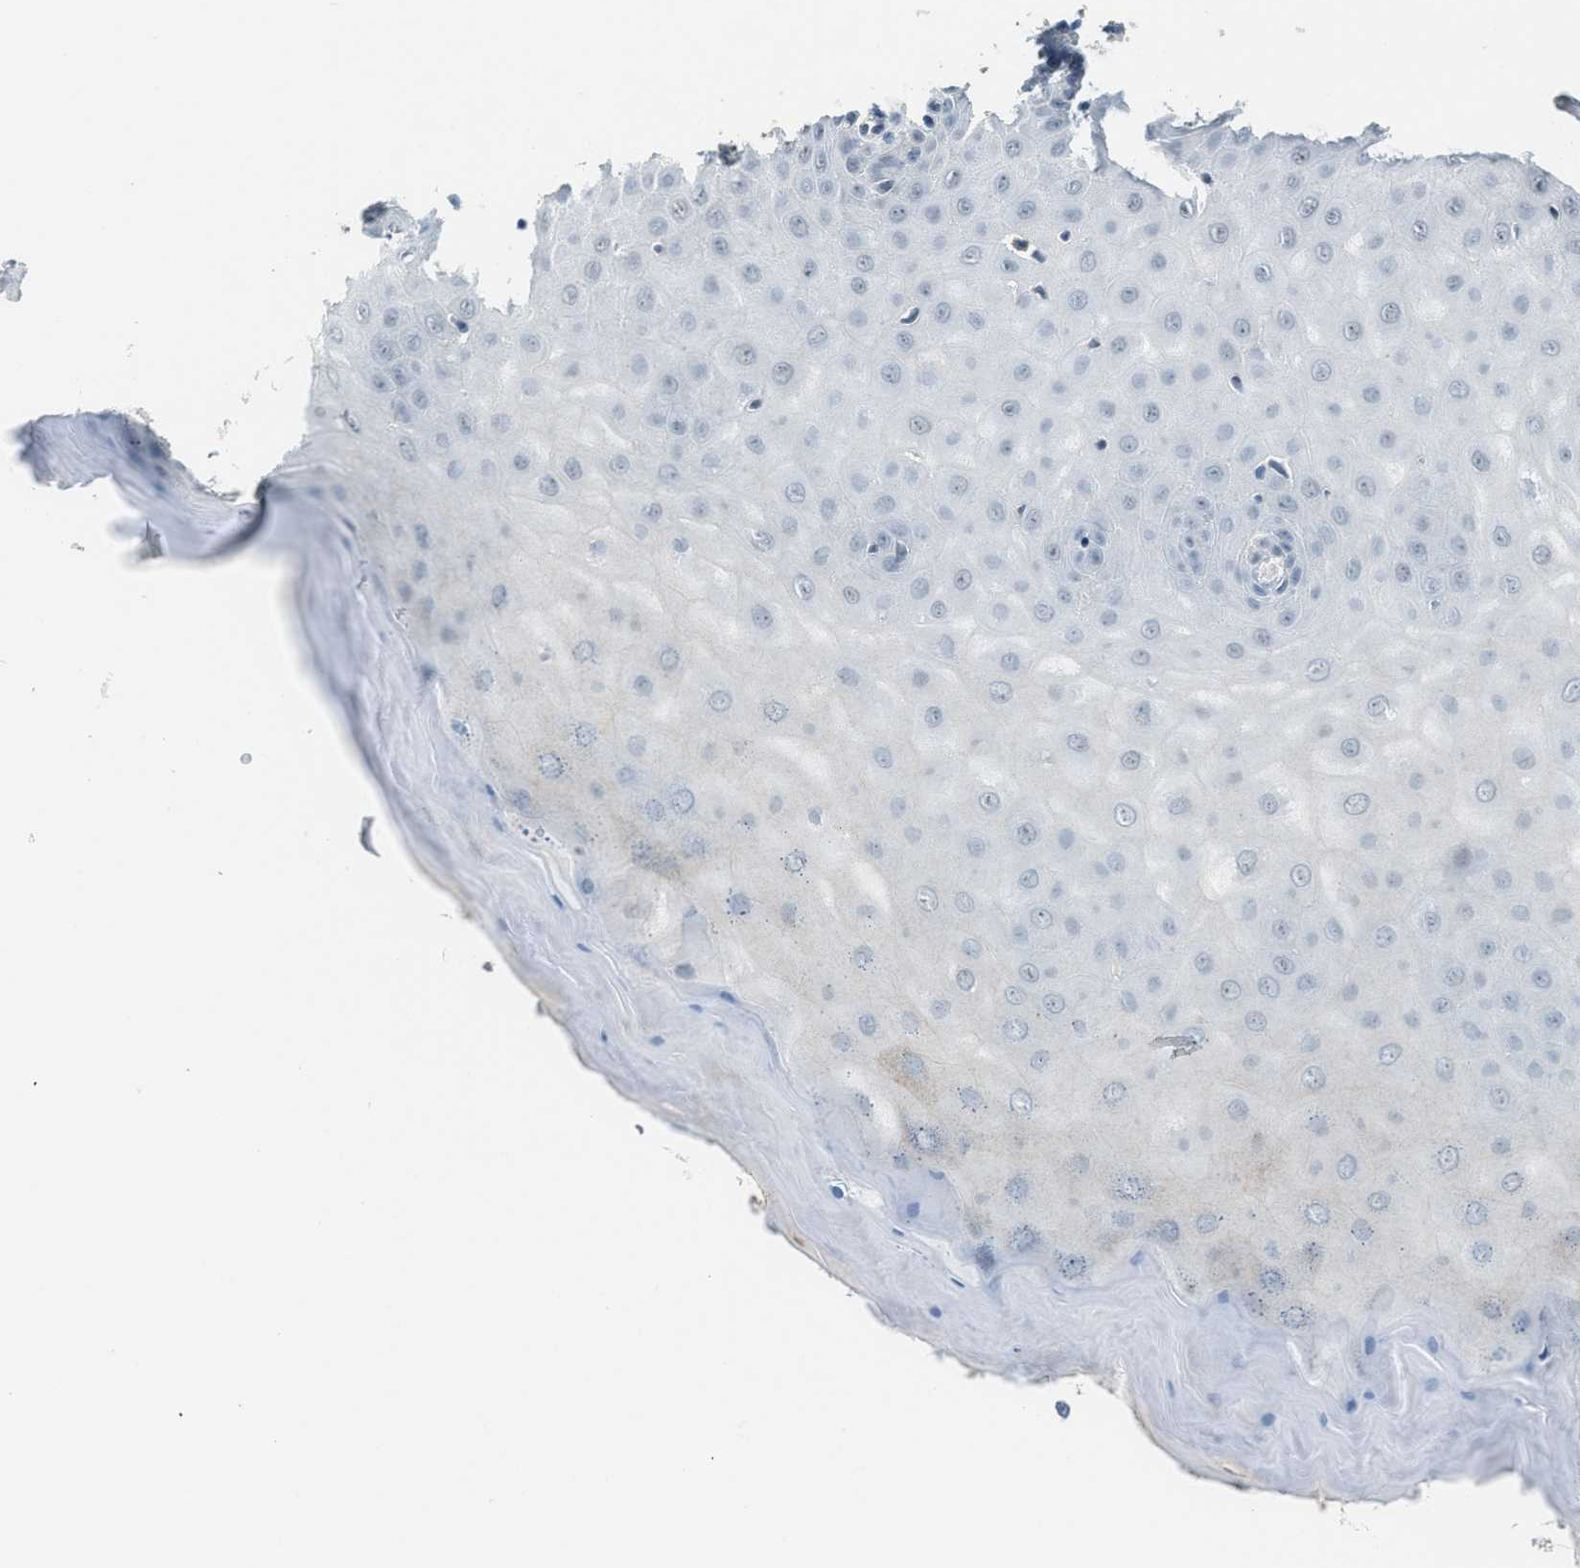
{"staining": {"intensity": "negative", "quantity": "none", "location": "none"}, "tissue": "cervix", "cell_type": "Glandular cells", "image_type": "normal", "snomed": [{"axis": "morphology", "description": "Normal tissue, NOS"}, {"axis": "topography", "description": "Cervix"}], "caption": "Image shows no protein positivity in glandular cells of normal cervix.", "gene": "TMEM154", "patient": {"sex": "female", "age": 55}}